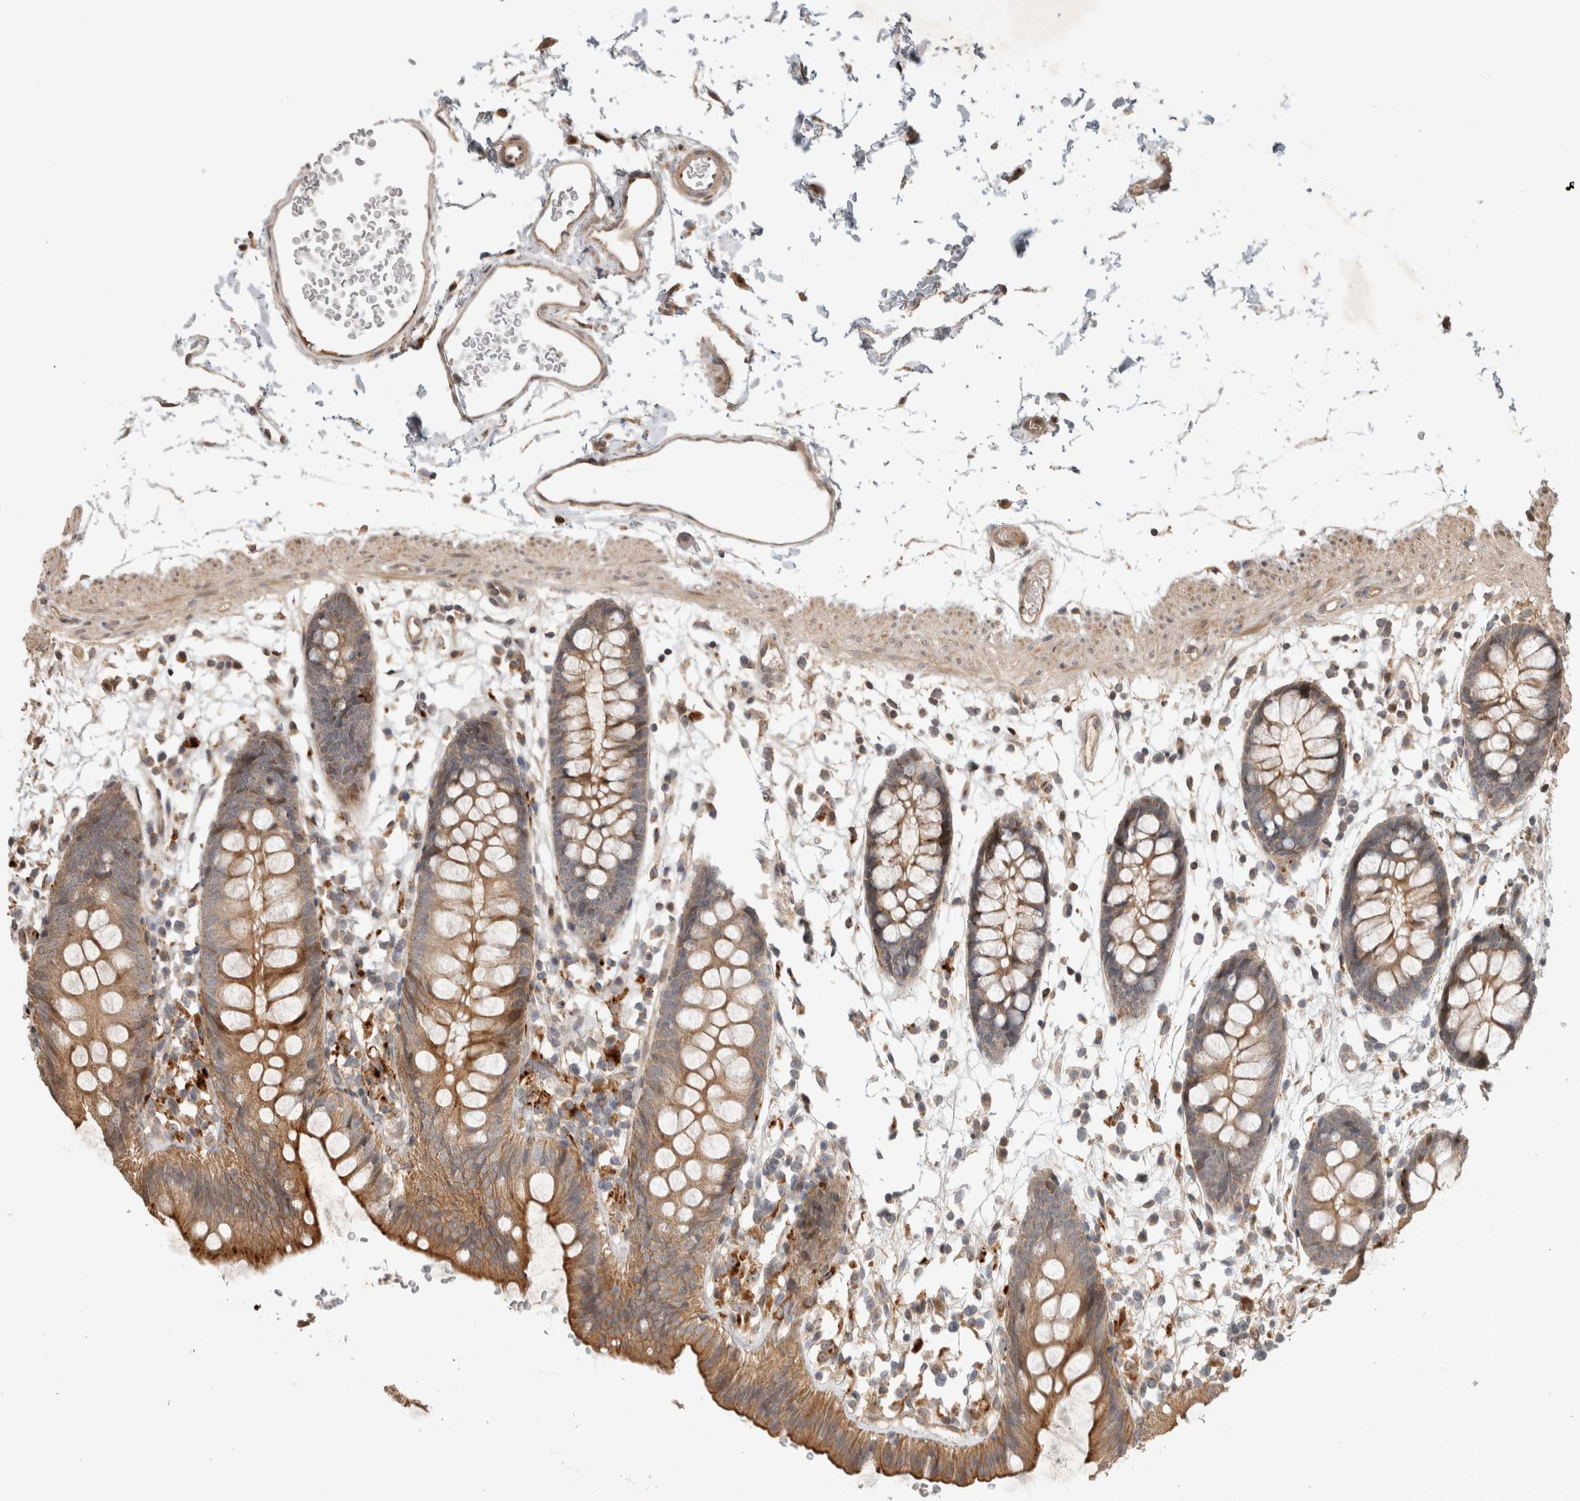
{"staining": {"intensity": "moderate", "quantity": ">75%", "location": "cytoplasmic/membranous"}, "tissue": "colon", "cell_type": "Endothelial cells", "image_type": "normal", "snomed": [{"axis": "morphology", "description": "Normal tissue, NOS"}, {"axis": "topography", "description": "Colon"}], "caption": "A brown stain highlights moderate cytoplasmic/membranous staining of a protein in endothelial cells of benign human colon.", "gene": "PITPNC1", "patient": {"sex": "male", "age": 56}}